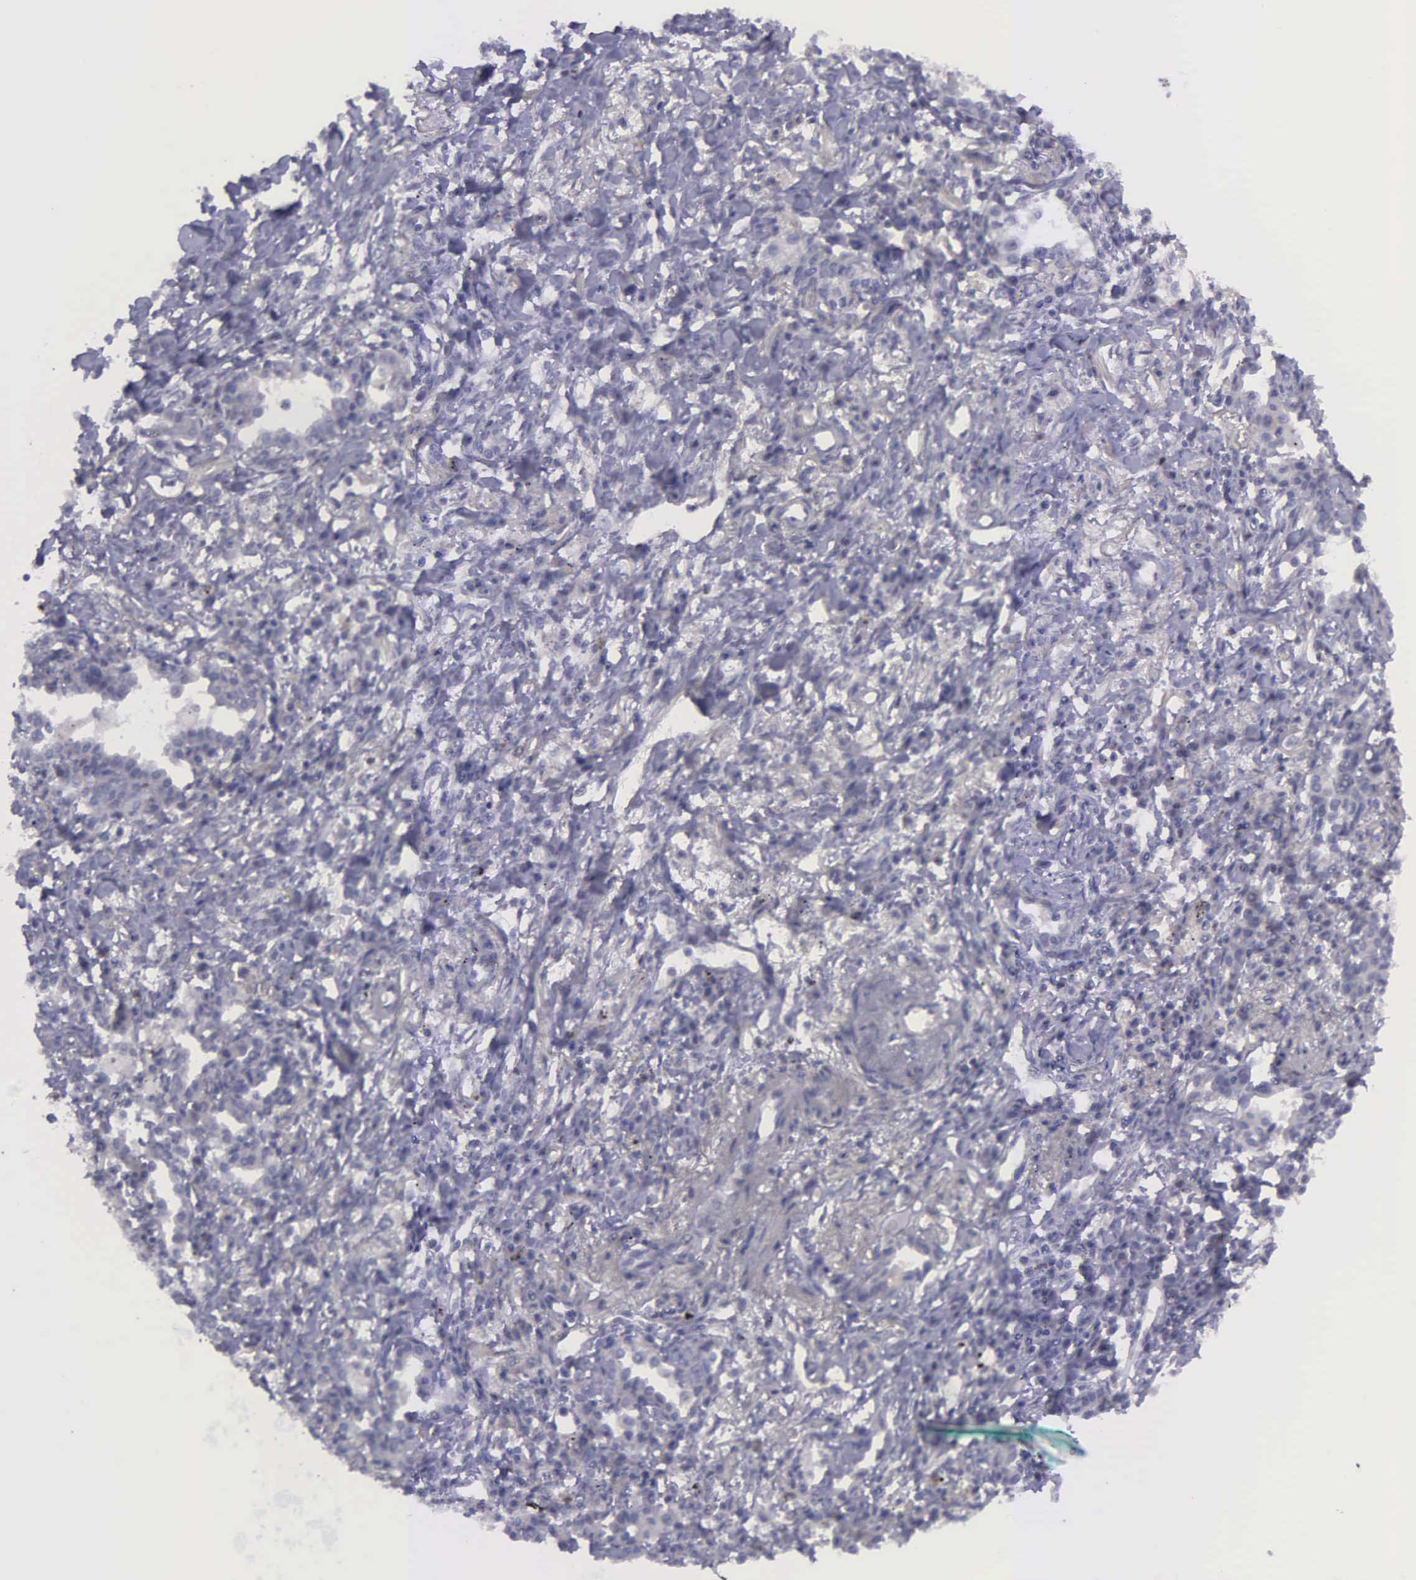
{"staining": {"intensity": "negative", "quantity": "none", "location": "none"}, "tissue": "lung cancer", "cell_type": "Tumor cells", "image_type": "cancer", "snomed": [{"axis": "morphology", "description": "Adenocarcinoma, NOS"}, {"axis": "topography", "description": "Lung"}], "caption": "Protein analysis of lung adenocarcinoma shows no significant positivity in tumor cells.", "gene": "MICAL3", "patient": {"sex": "male", "age": 60}}